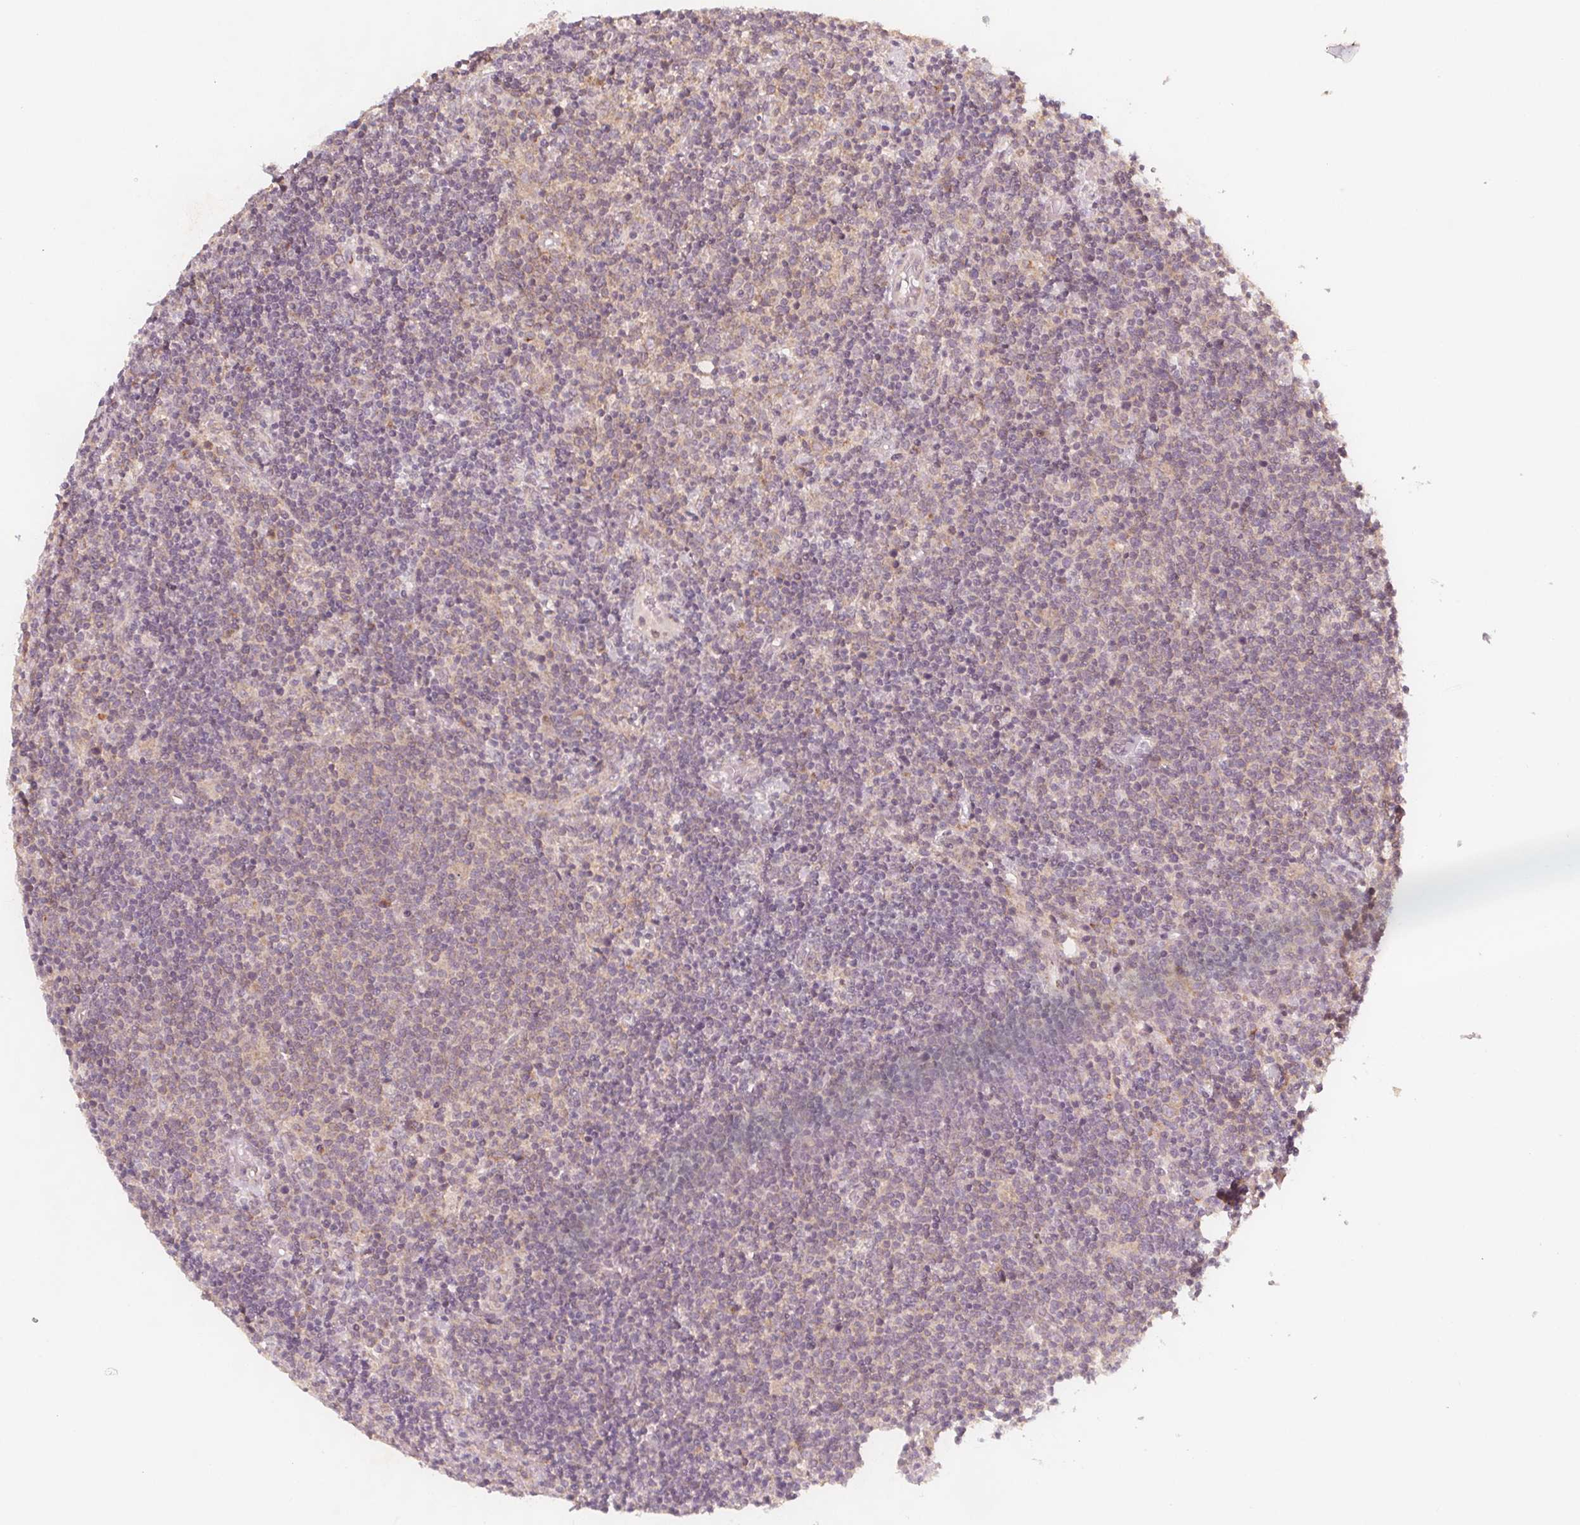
{"staining": {"intensity": "negative", "quantity": "none", "location": "none"}, "tissue": "lymphoma", "cell_type": "Tumor cells", "image_type": "cancer", "snomed": [{"axis": "morphology", "description": "Malignant lymphoma, non-Hodgkin's type, High grade"}, {"axis": "topography", "description": "Lymph node"}], "caption": "Protein analysis of malignant lymphoma, non-Hodgkin's type (high-grade) shows no significant expression in tumor cells.", "gene": "NCSTN", "patient": {"sex": "male", "age": 61}}